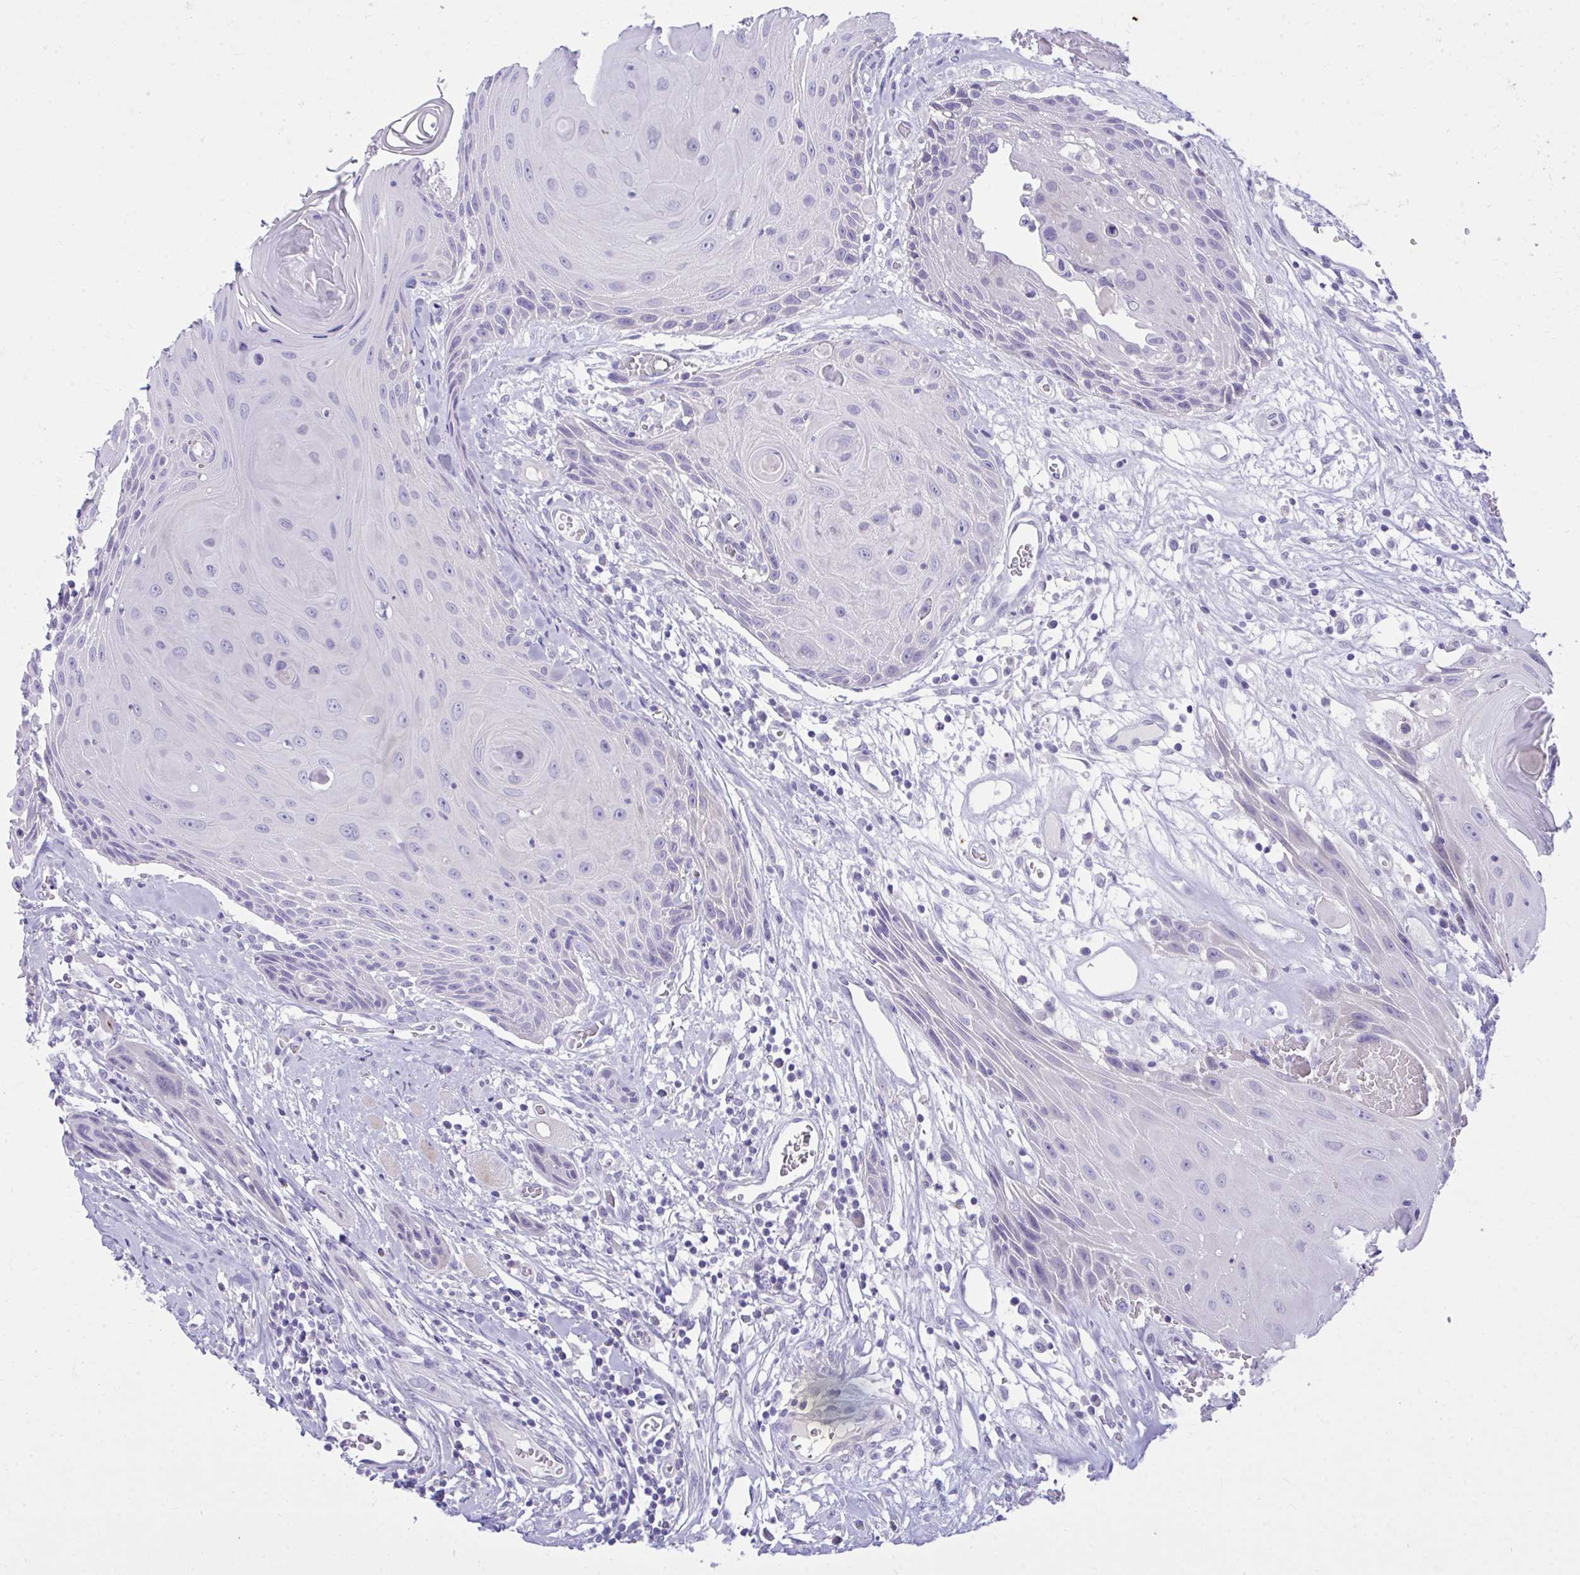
{"staining": {"intensity": "negative", "quantity": "none", "location": "none"}, "tissue": "head and neck cancer", "cell_type": "Tumor cells", "image_type": "cancer", "snomed": [{"axis": "morphology", "description": "Squamous cell carcinoma, NOS"}, {"axis": "topography", "description": "Oral tissue"}, {"axis": "topography", "description": "Head-Neck"}], "caption": "This is an immunohistochemistry (IHC) photomicrograph of head and neck cancer. There is no expression in tumor cells.", "gene": "PLEKHH1", "patient": {"sex": "male", "age": 49}}